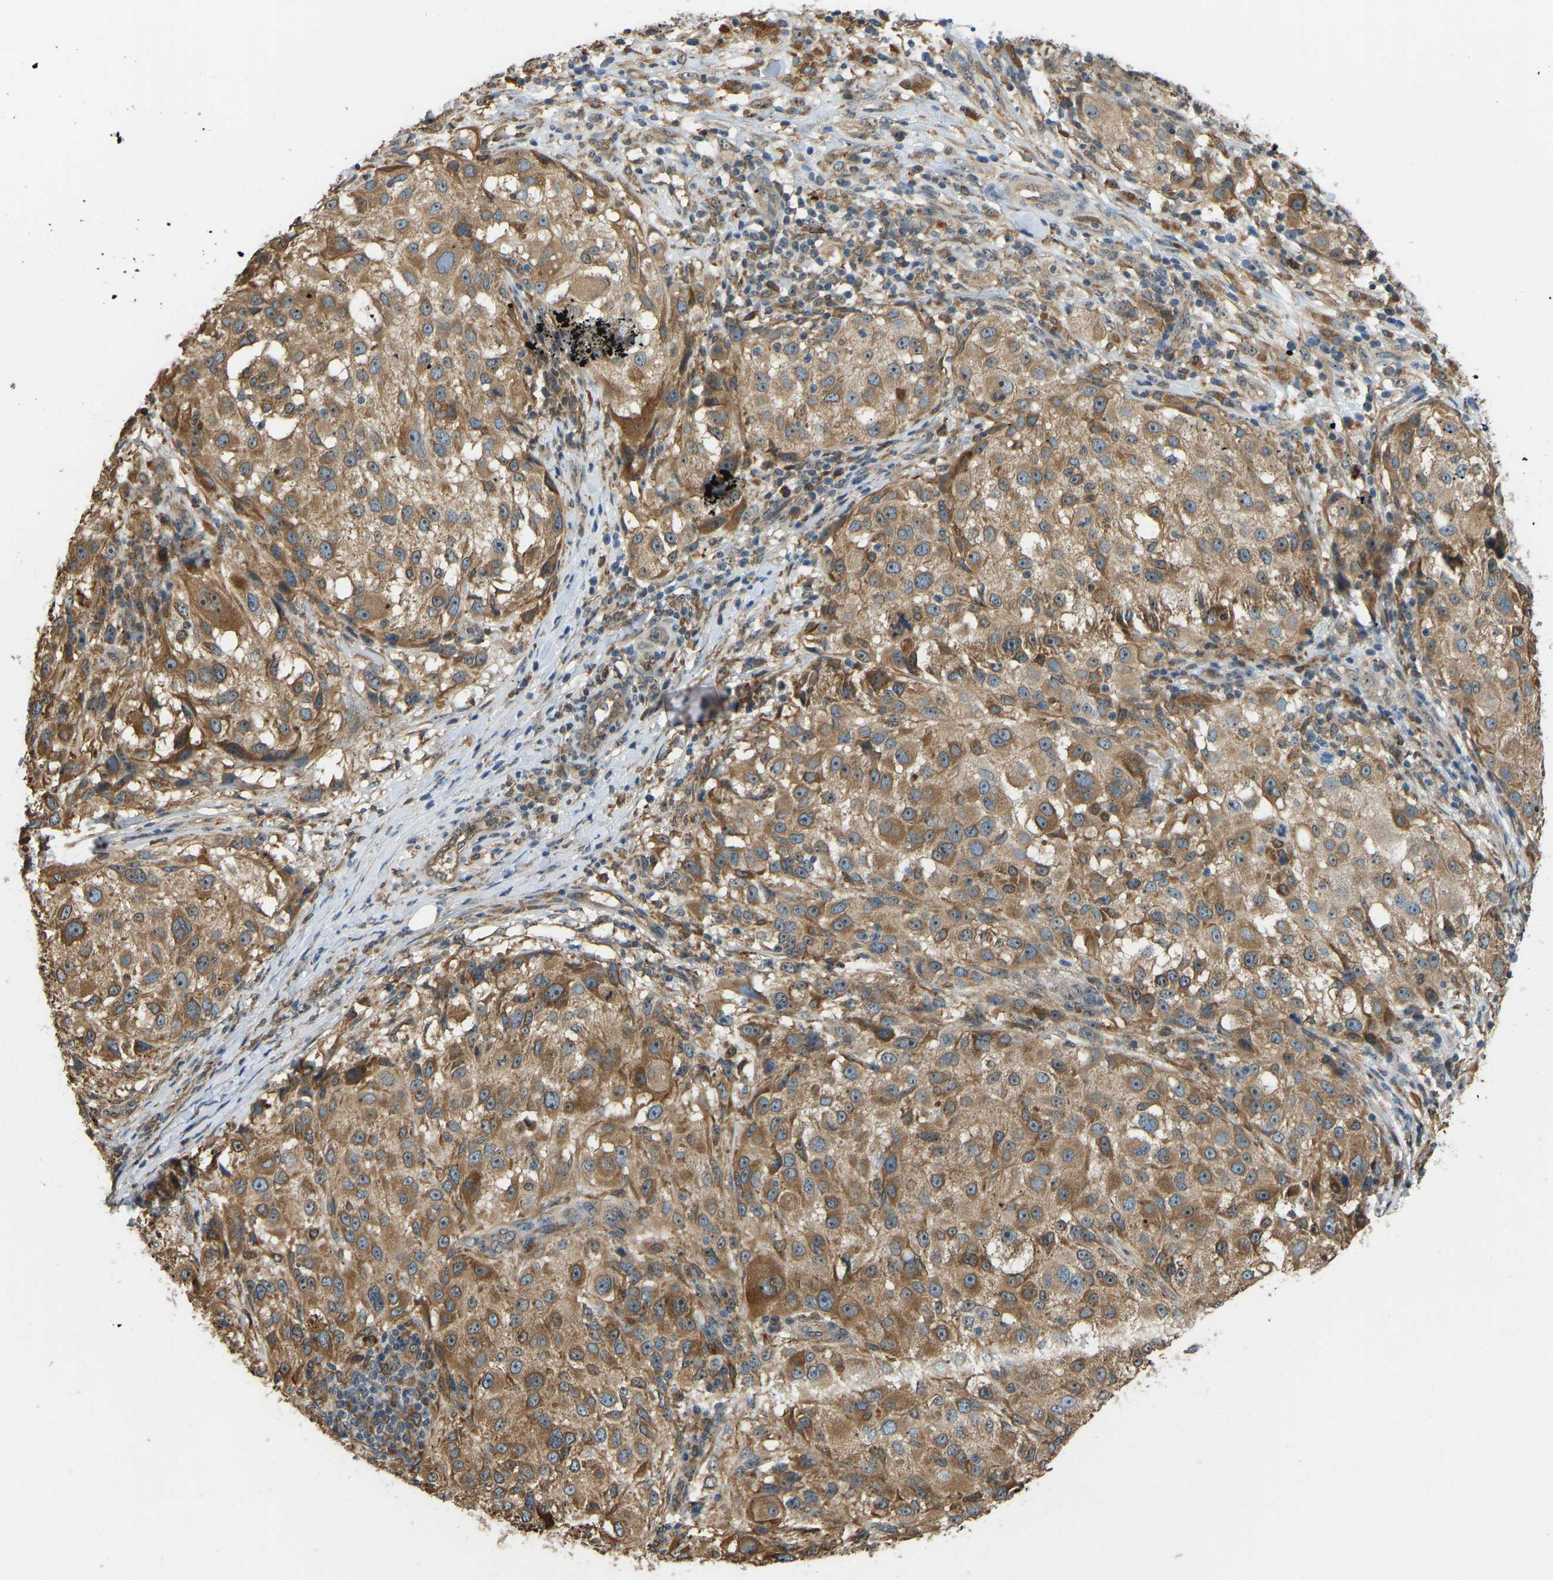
{"staining": {"intensity": "moderate", "quantity": ">75%", "location": "cytoplasmic/membranous,nuclear"}, "tissue": "melanoma", "cell_type": "Tumor cells", "image_type": "cancer", "snomed": [{"axis": "morphology", "description": "Necrosis, NOS"}, {"axis": "morphology", "description": "Malignant melanoma, NOS"}, {"axis": "topography", "description": "Skin"}], "caption": "Immunohistochemistry (IHC) histopathology image of malignant melanoma stained for a protein (brown), which displays medium levels of moderate cytoplasmic/membranous and nuclear staining in about >75% of tumor cells.", "gene": "OS9", "patient": {"sex": "female", "age": 87}}